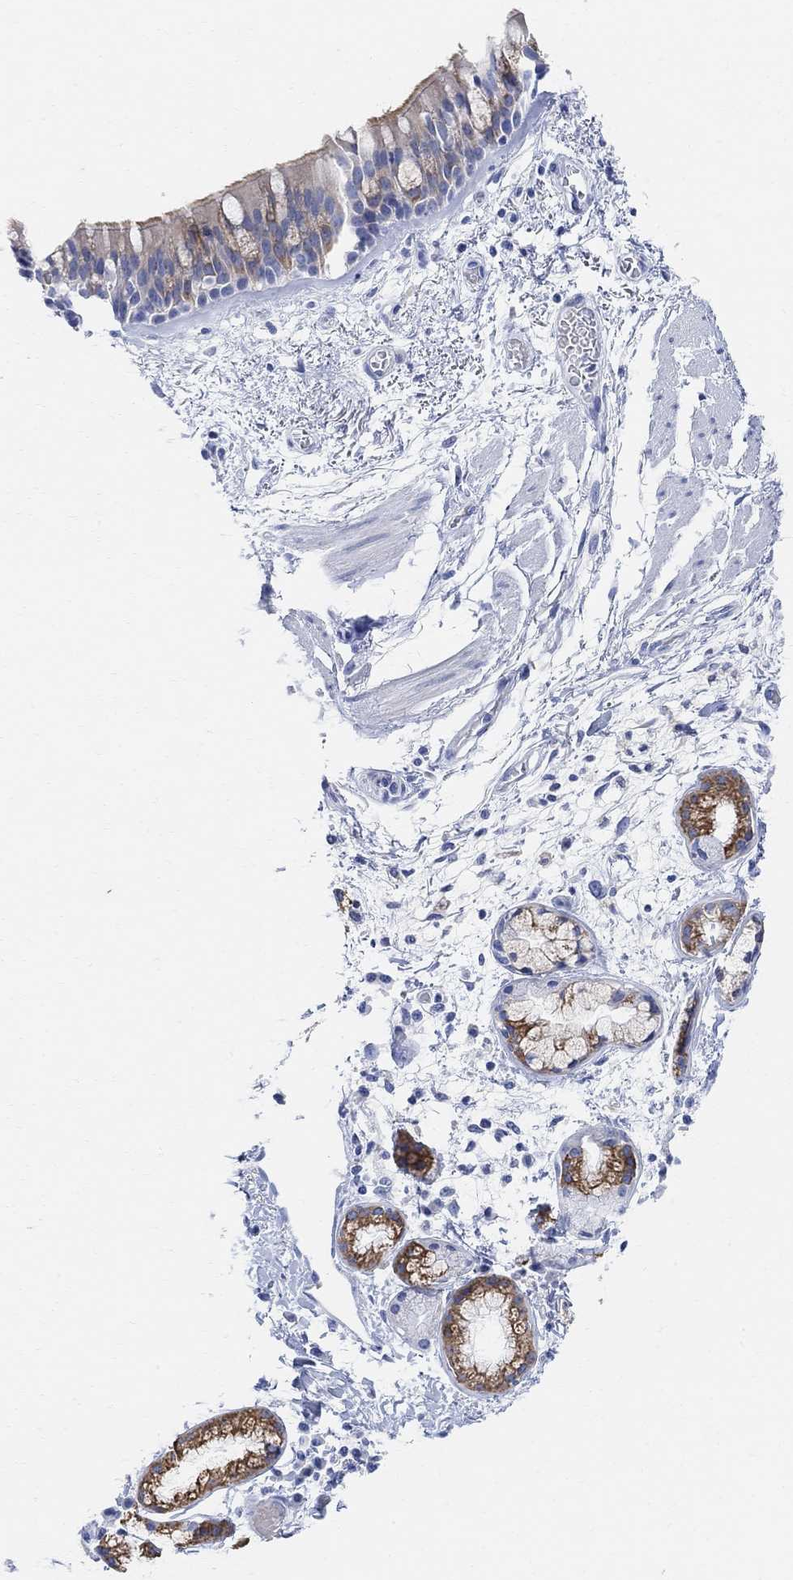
{"staining": {"intensity": "strong", "quantity": "<25%", "location": "cytoplasmic/membranous"}, "tissue": "bronchus", "cell_type": "Respiratory epithelial cells", "image_type": "normal", "snomed": [{"axis": "morphology", "description": "Normal tissue, NOS"}, {"axis": "topography", "description": "Bronchus"}, {"axis": "topography", "description": "Lung"}], "caption": "Protein expression by immunohistochemistry shows strong cytoplasmic/membranous expression in about <25% of respiratory epithelial cells in benign bronchus.", "gene": "RETNLB", "patient": {"sex": "female", "age": 57}}